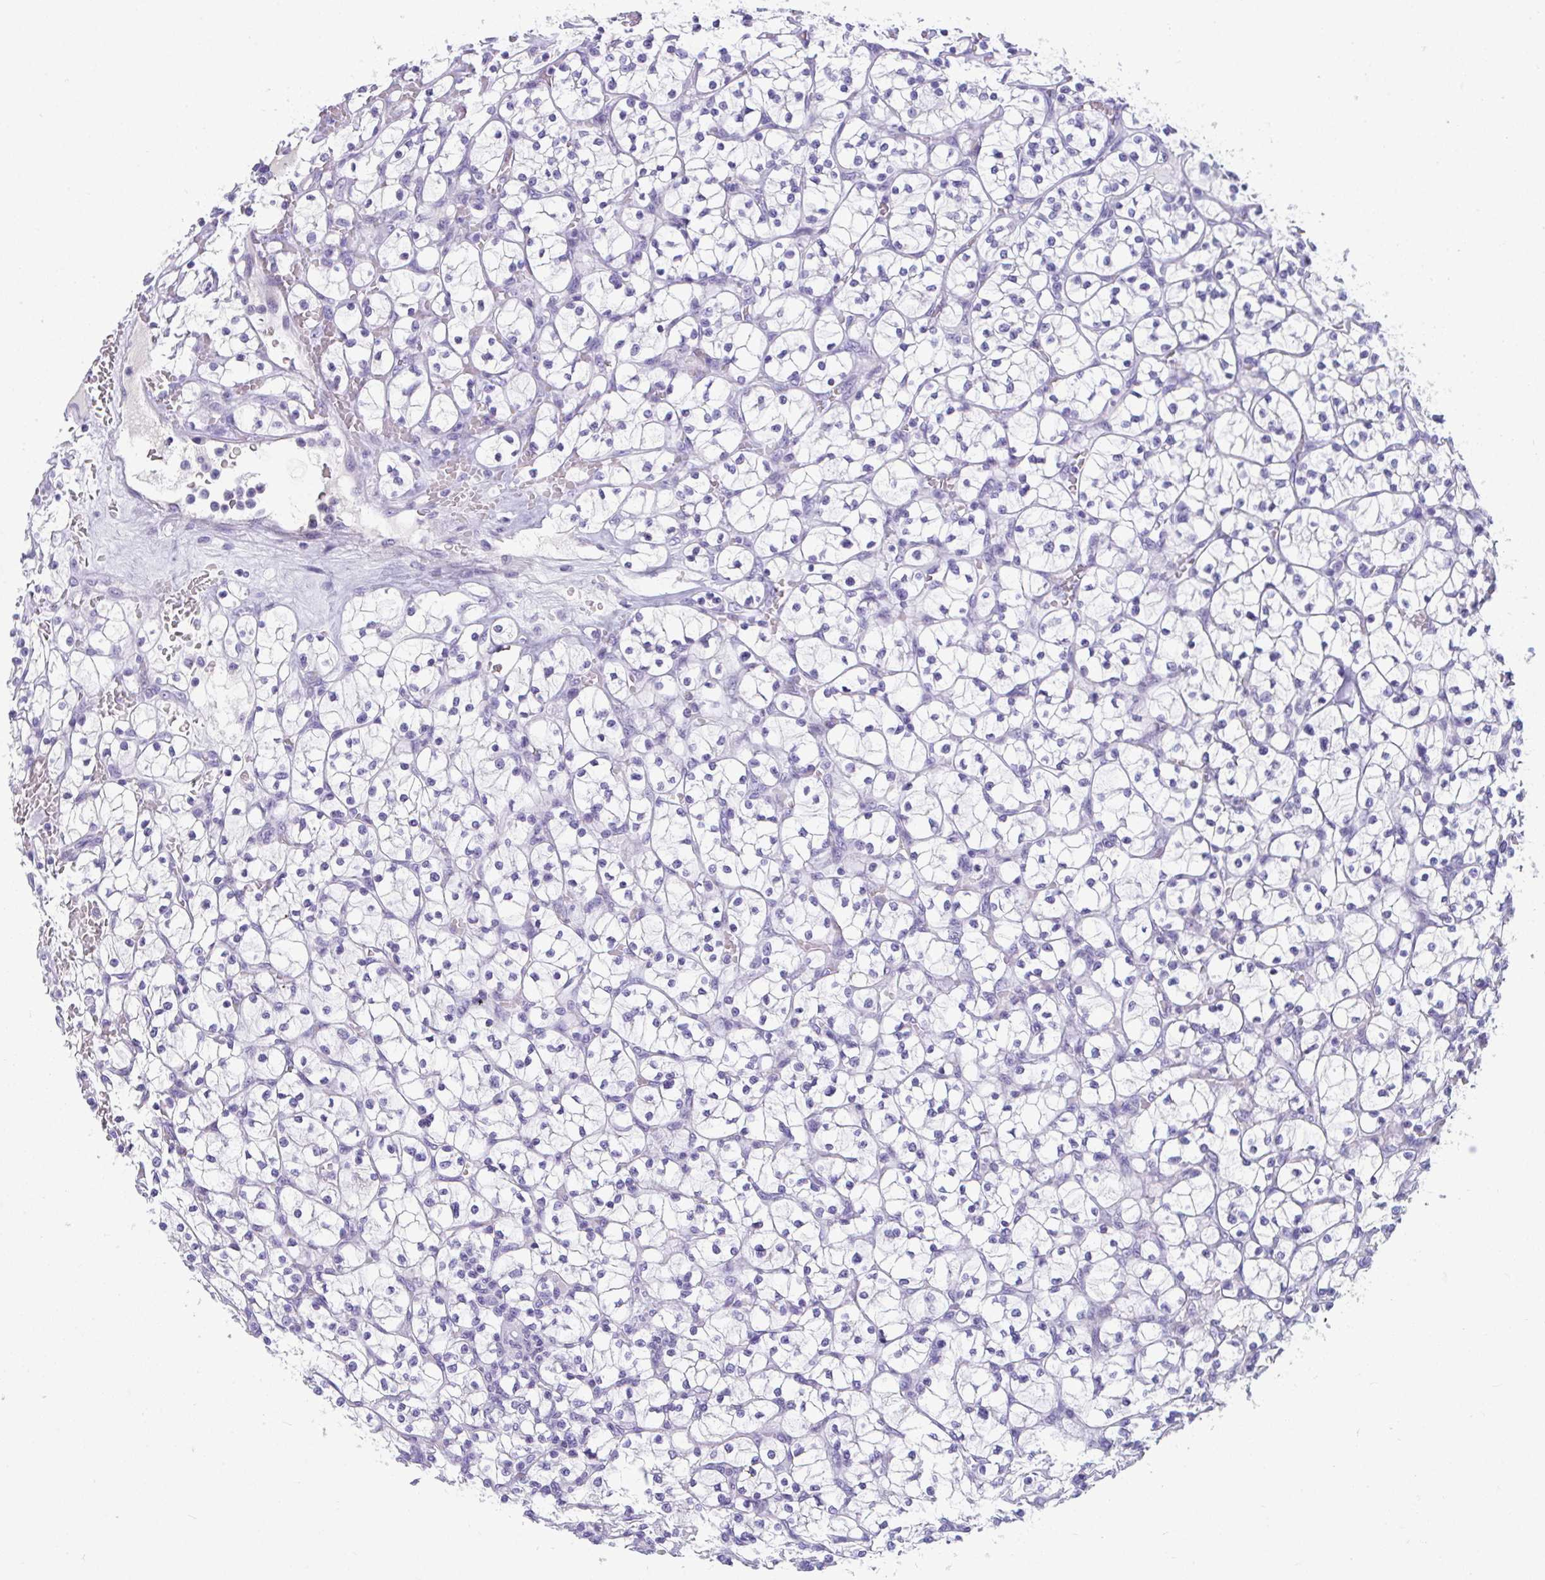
{"staining": {"intensity": "negative", "quantity": "none", "location": "none"}, "tissue": "renal cancer", "cell_type": "Tumor cells", "image_type": "cancer", "snomed": [{"axis": "morphology", "description": "Adenocarcinoma, NOS"}, {"axis": "topography", "description": "Kidney"}], "caption": "This is a image of IHC staining of adenocarcinoma (renal), which shows no expression in tumor cells. (Brightfield microscopy of DAB (3,3'-diaminobenzidine) immunohistochemistry at high magnification).", "gene": "TTC30B", "patient": {"sex": "female", "age": 64}}